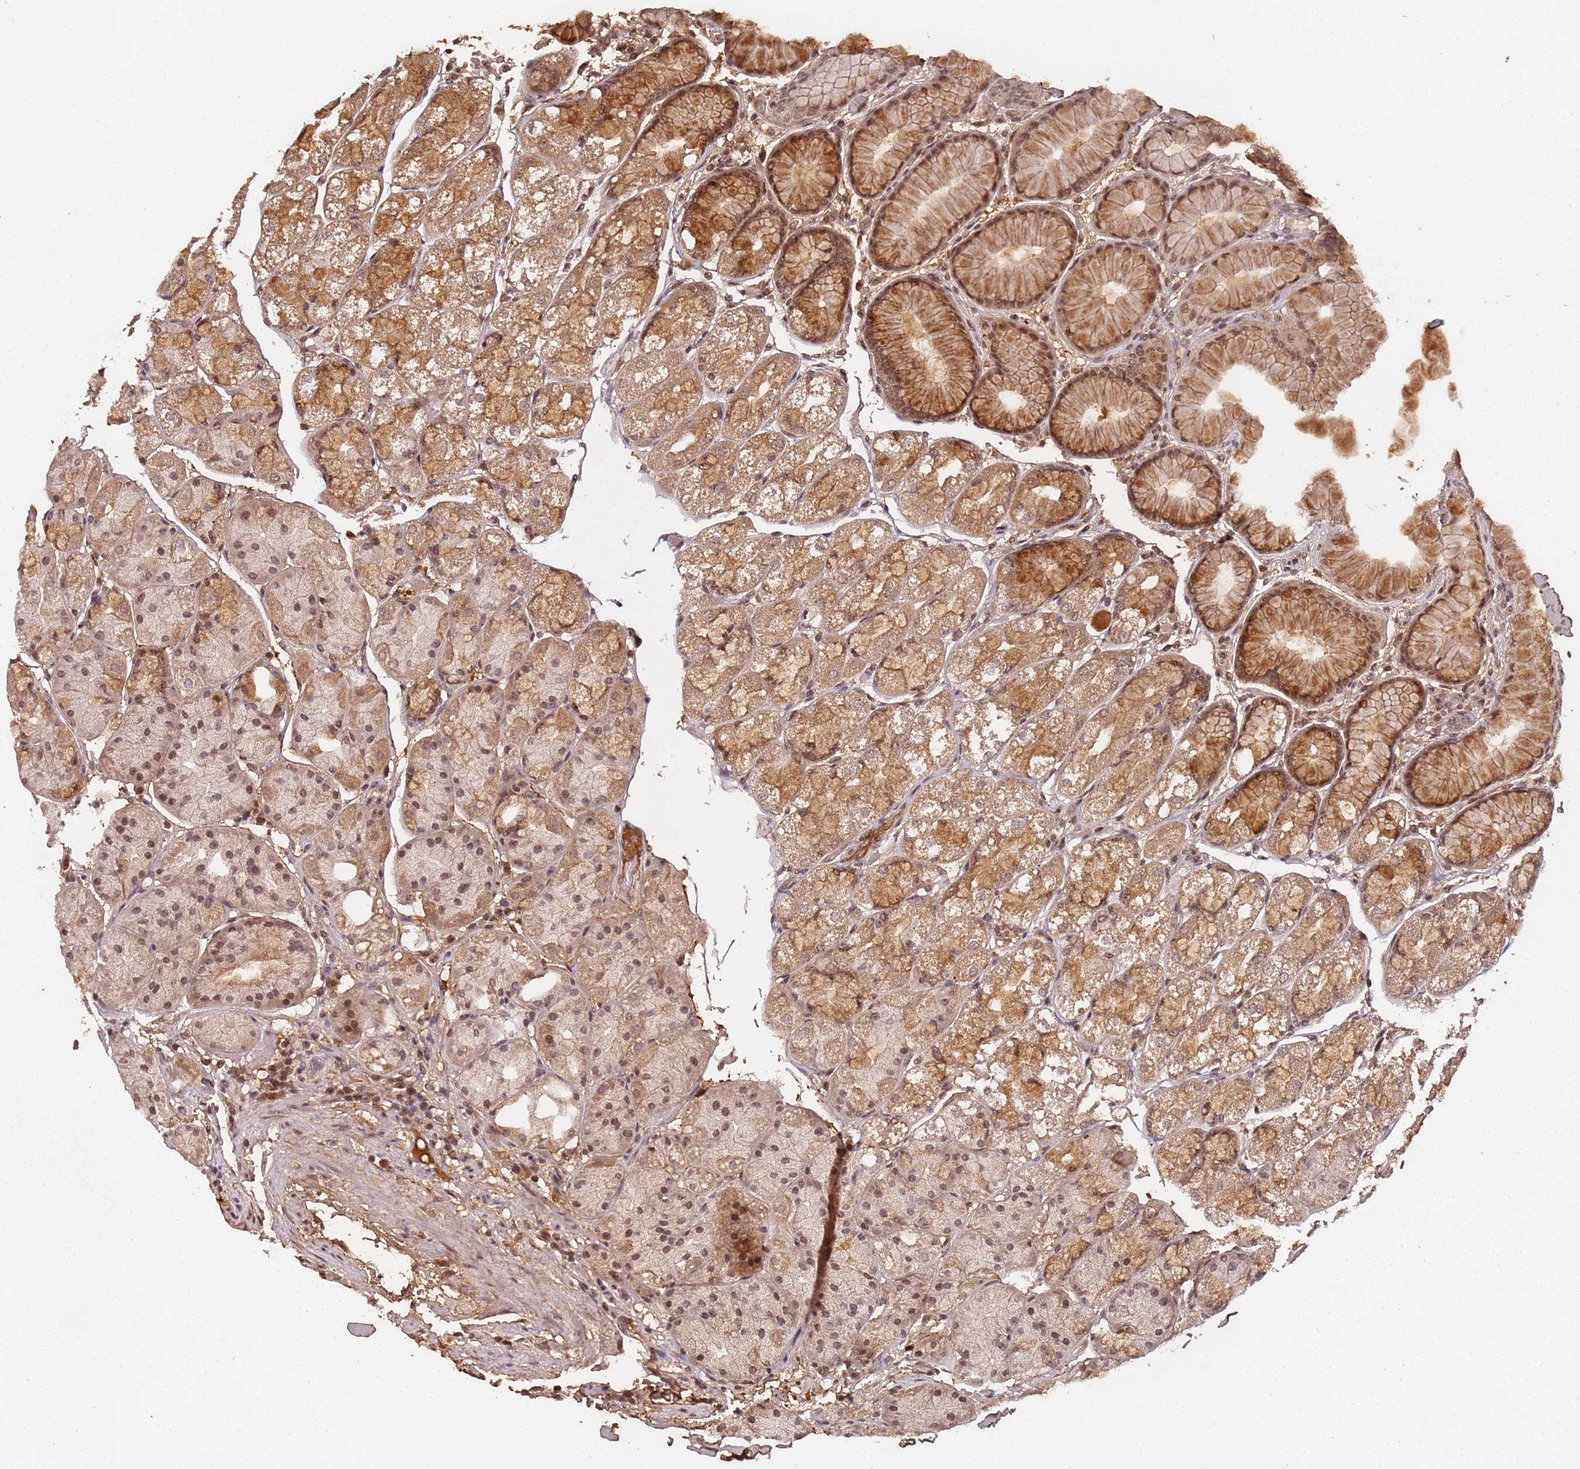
{"staining": {"intensity": "moderate", "quantity": ">75%", "location": "cytoplasmic/membranous,nuclear"}, "tissue": "stomach", "cell_type": "Glandular cells", "image_type": "normal", "snomed": [{"axis": "morphology", "description": "Normal tissue, NOS"}, {"axis": "topography", "description": "Stomach"}], "caption": "The histopathology image exhibits immunohistochemical staining of normal stomach. There is moderate cytoplasmic/membranous,nuclear positivity is appreciated in about >75% of glandular cells.", "gene": "COL1A2", "patient": {"sex": "male", "age": 57}}